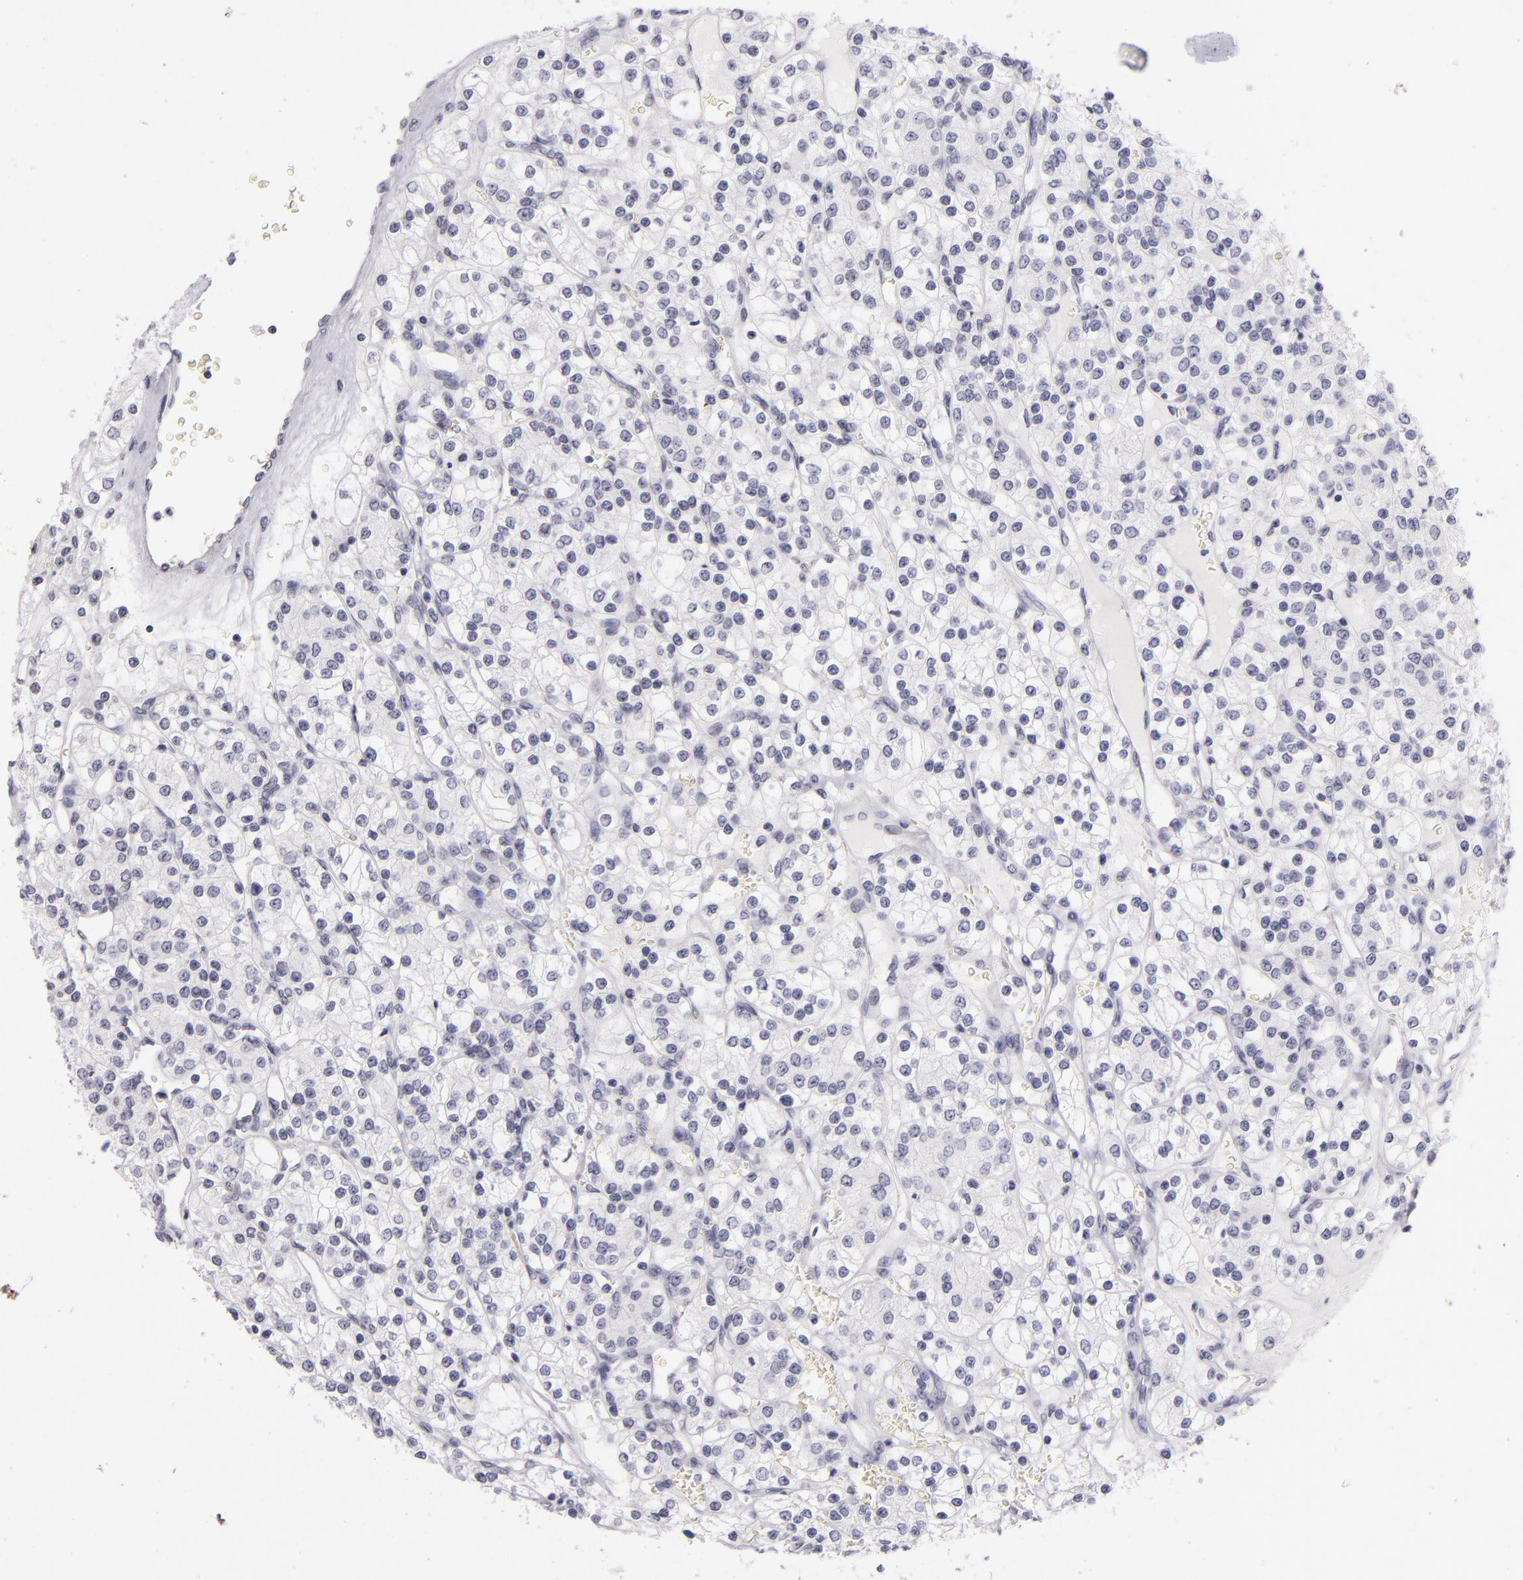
{"staining": {"intensity": "negative", "quantity": "none", "location": "none"}, "tissue": "renal cancer", "cell_type": "Tumor cells", "image_type": "cancer", "snomed": [{"axis": "morphology", "description": "Adenocarcinoma, NOS"}, {"axis": "topography", "description": "Kidney"}], "caption": "IHC image of human adenocarcinoma (renal) stained for a protein (brown), which exhibits no staining in tumor cells.", "gene": "CD40", "patient": {"sex": "female", "age": 62}}